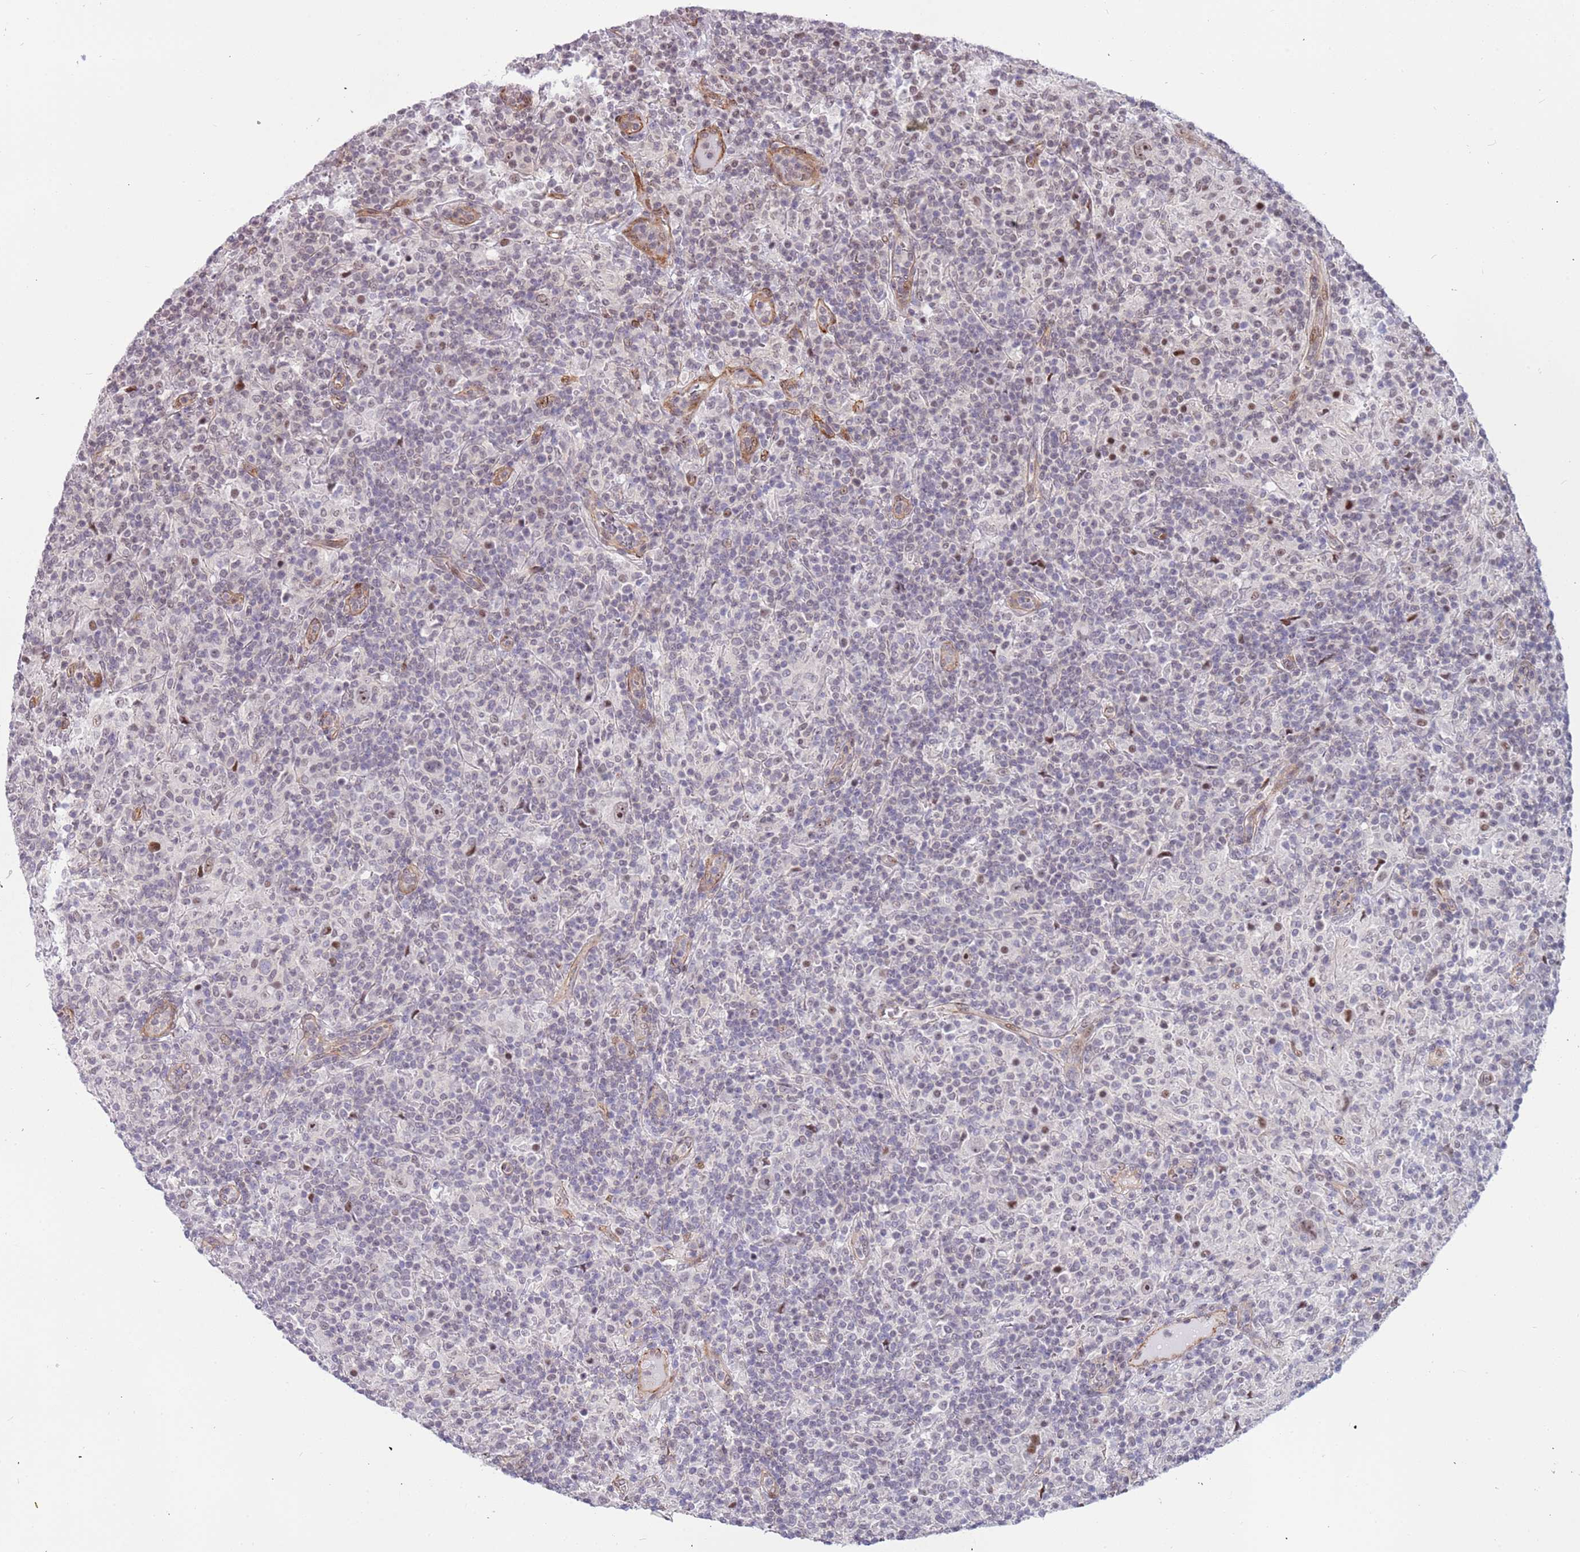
{"staining": {"intensity": "weak", "quantity": "25%-75%", "location": "nuclear"}, "tissue": "lymphoma", "cell_type": "Tumor cells", "image_type": "cancer", "snomed": [{"axis": "morphology", "description": "Hodgkin's disease, NOS"}, {"axis": "topography", "description": "Lymph node"}], "caption": "Protein expression analysis of Hodgkin's disease shows weak nuclear staining in approximately 25%-75% of tumor cells.", "gene": "LRMDA", "patient": {"sex": "male", "age": 70}}